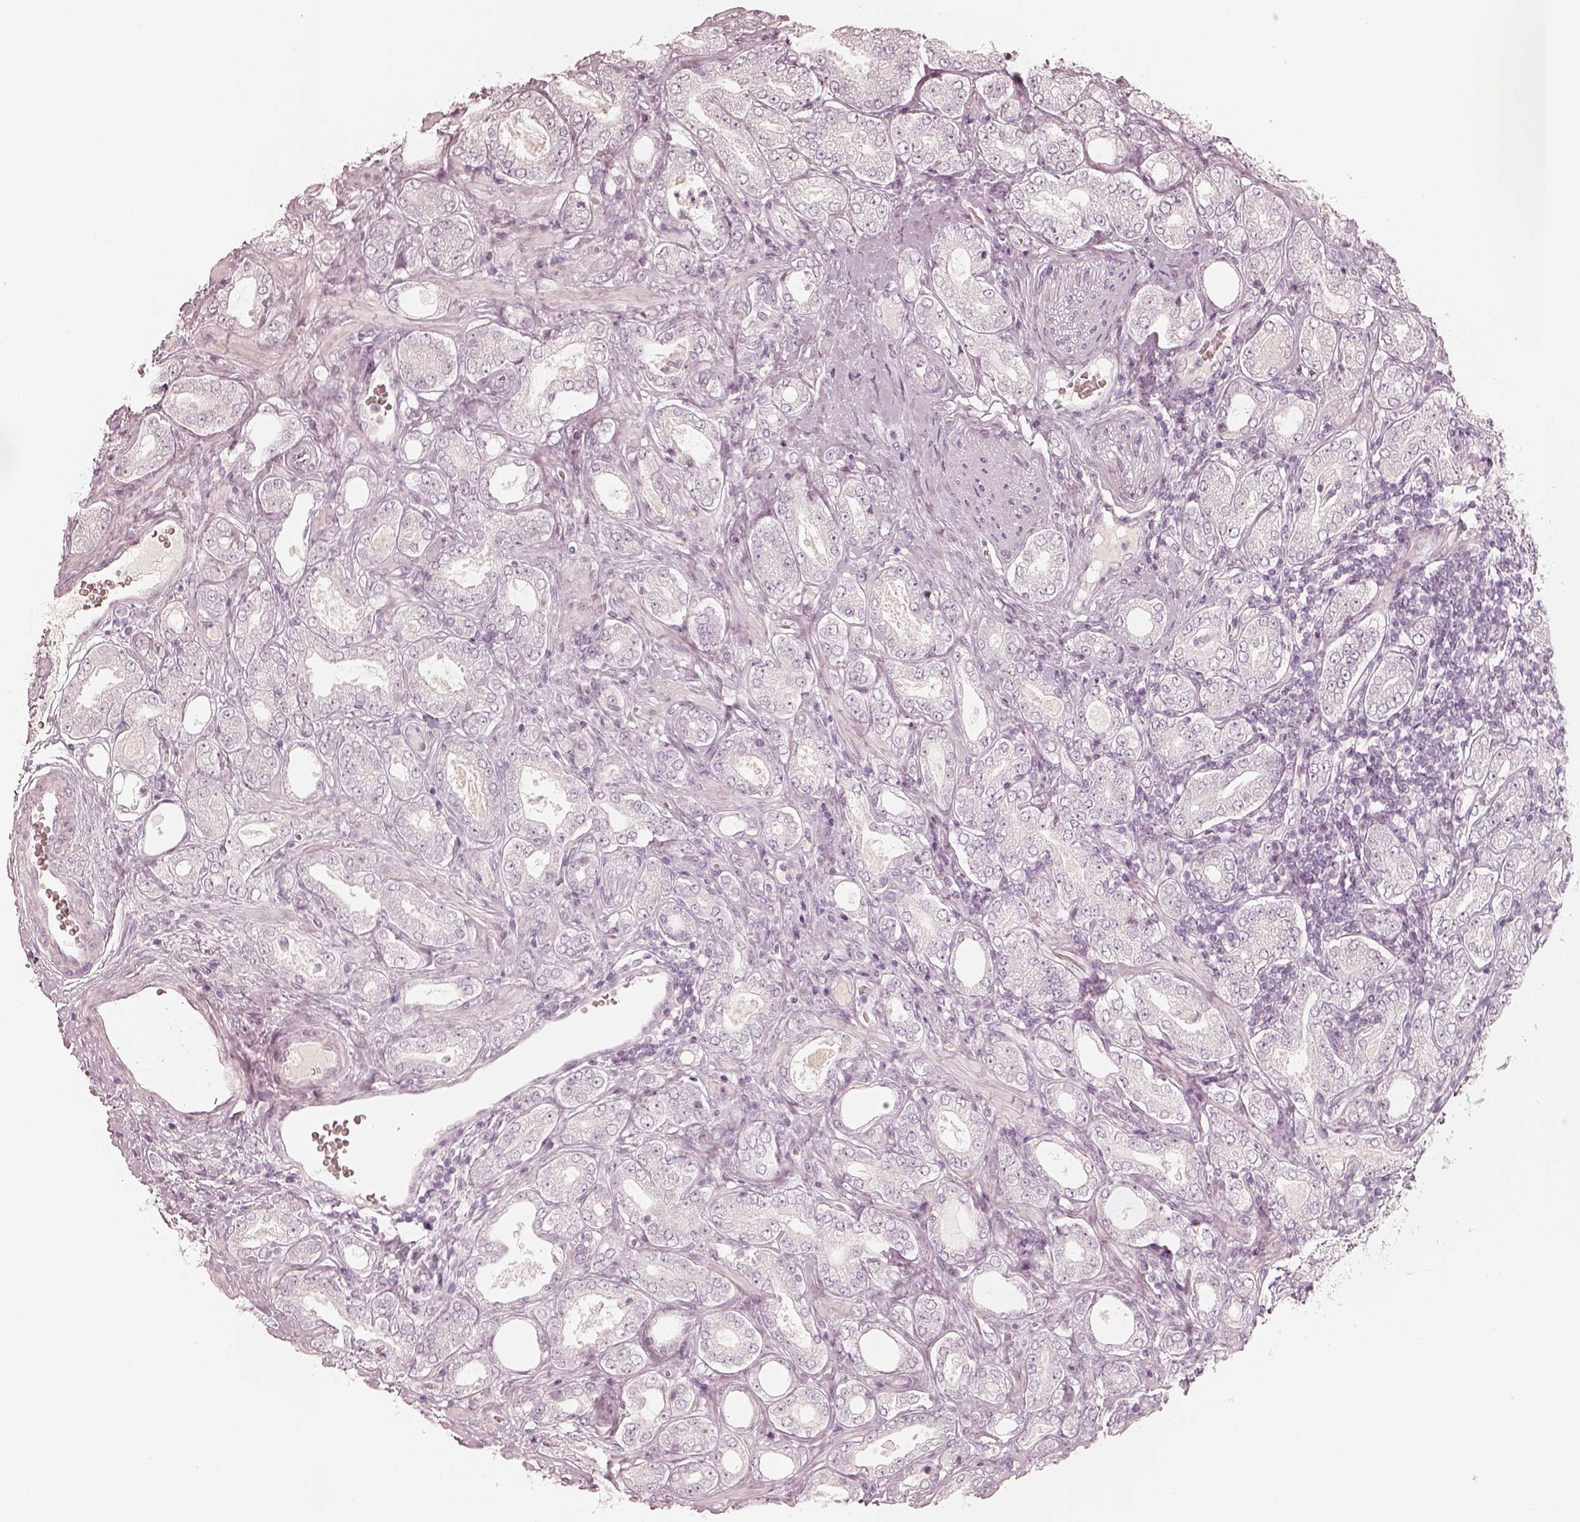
{"staining": {"intensity": "negative", "quantity": "none", "location": "none"}, "tissue": "prostate cancer", "cell_type": "Tumor cells", "image_type": "cancer", "snomed": [{"axis": "morphology", "description": "Adenocarcinoma, NOS"}, {"axis": "topography", "description": "Prostate"}], "caption": "Immunohistochemistry (IHC) micrograph of prostate adenocarcinoma stained for a protein (brown), which demonstrates no expression in tumor cells.", "gene": "KRT82", "patient": {"sex": "male", "age": 64}}